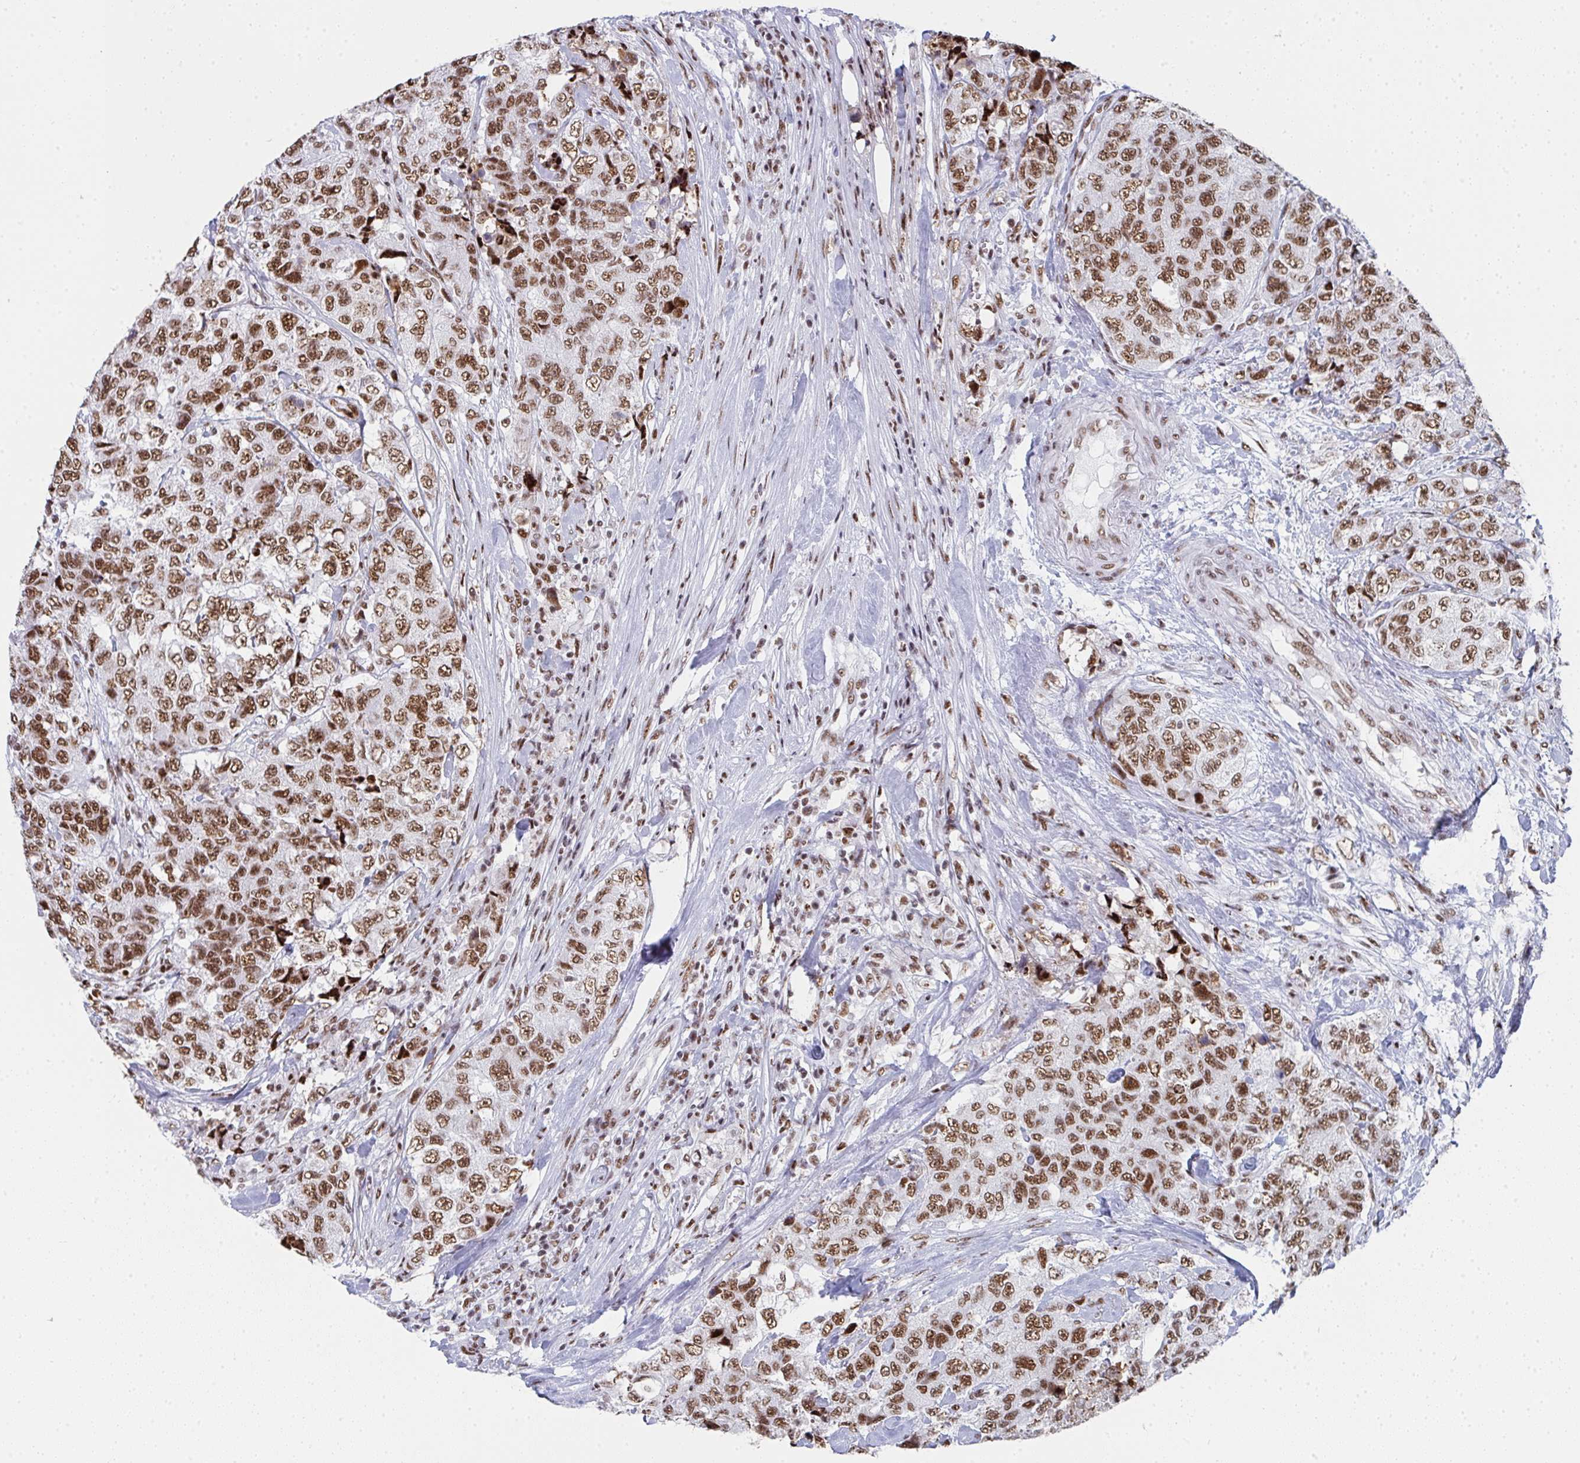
{"staining": {"intensity": "moderate", "quantity": ">75%", "location": "nuclear"}, "tissue": "urothelial cancer", "cell_type": "Tumor cells", "image_type": "cancer", "snomed": [{"axis": "morphology", "description": "Urothelial carcinoma, High grade"}, {"axis": "topography", "description": "Urinary bladder"}], "caption": "Immunohistochemical staining of human urothelial cancer shows medium levels of moderate nuclear protein staining in approximately >75% of tumor cells.", "gene": "SNRNP70", "patient": {"sex": "female", "age": 78}}